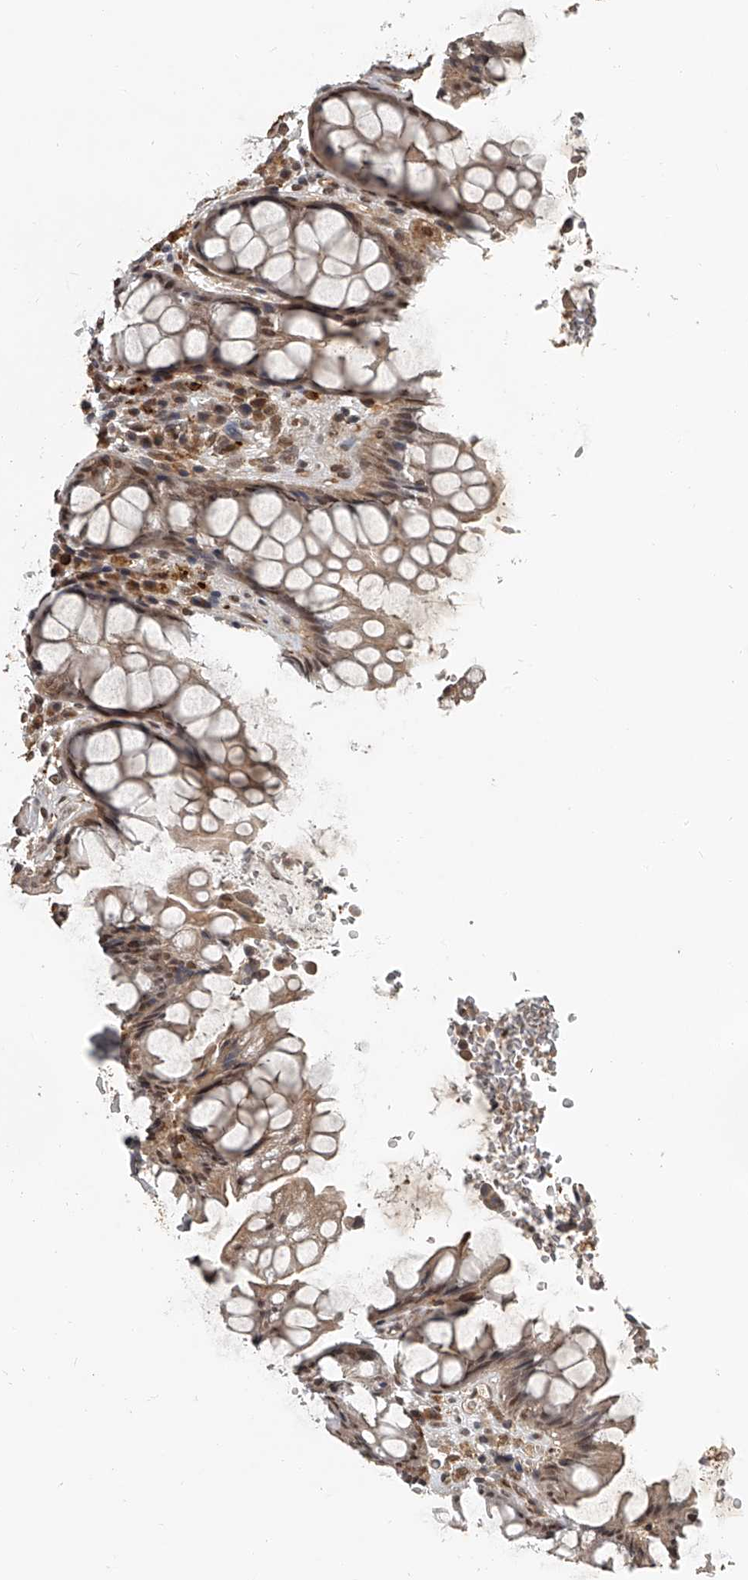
{"staining": {"intensity": "moderate", "quantity": ">75%", "location": "cytoplasmic/membranous,nuclear"}, "tissue": "rectum", "cell_type": "Glandular cells", "image_type": "normal", "snomed": [{"axis": "morphology", "description": "Normal tissue, NOS"}, {"axis": "topography", "description": "Rectum"}], "caption": "Rectum was stained to show a protein in brown. There is medium levels of moderate cytoplasmic/membranous,nuclear staining in about >75% of glandular cells.", "gene": "PLEKHG1", "patient": {"sex": "male", "age": 64}}